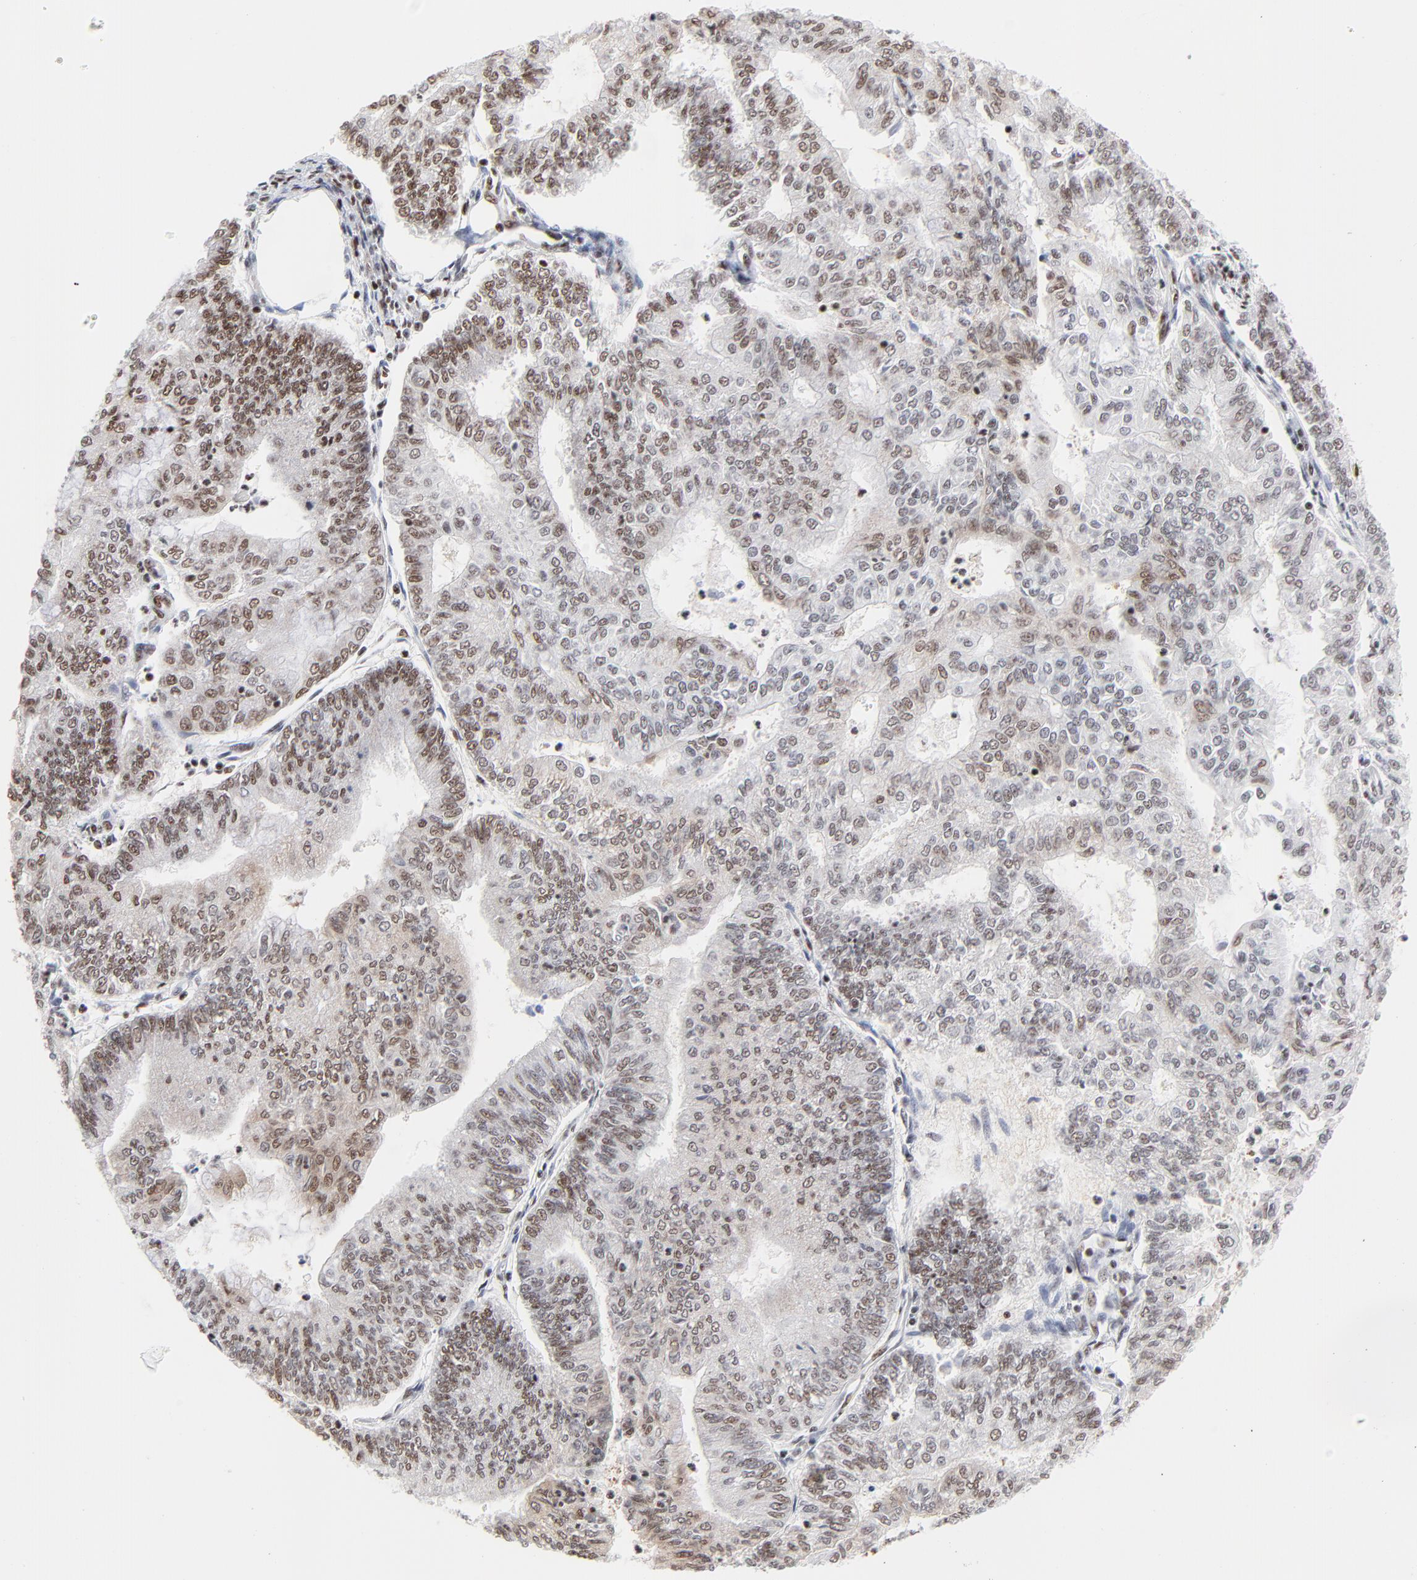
{"staining": {"intensity": "moderate", "quantity": "25%-75%", "location": "nuclear"}, "tissue": "endometrial cancer", "cell_type": "Tumor cells", "image_type": "cancer", "snomed": [{"axis": "morphology", "description": "Adenocarcinoma, NOS"}, {"axis": "topography", "description": "Endometrium"}], "caption": "Tumor cells display medium levels of moderate nuclear expression in about 25%-75% of cells in endometrial adenocarcinoma. (Stains: DAB (3,3'-diaminobenzidine) in brown, nuclei in blue, Microscopy: brightfield microscopy at high magnification).", "gene": "CREB1", "patient": {"sex": "female", "age": 59}}